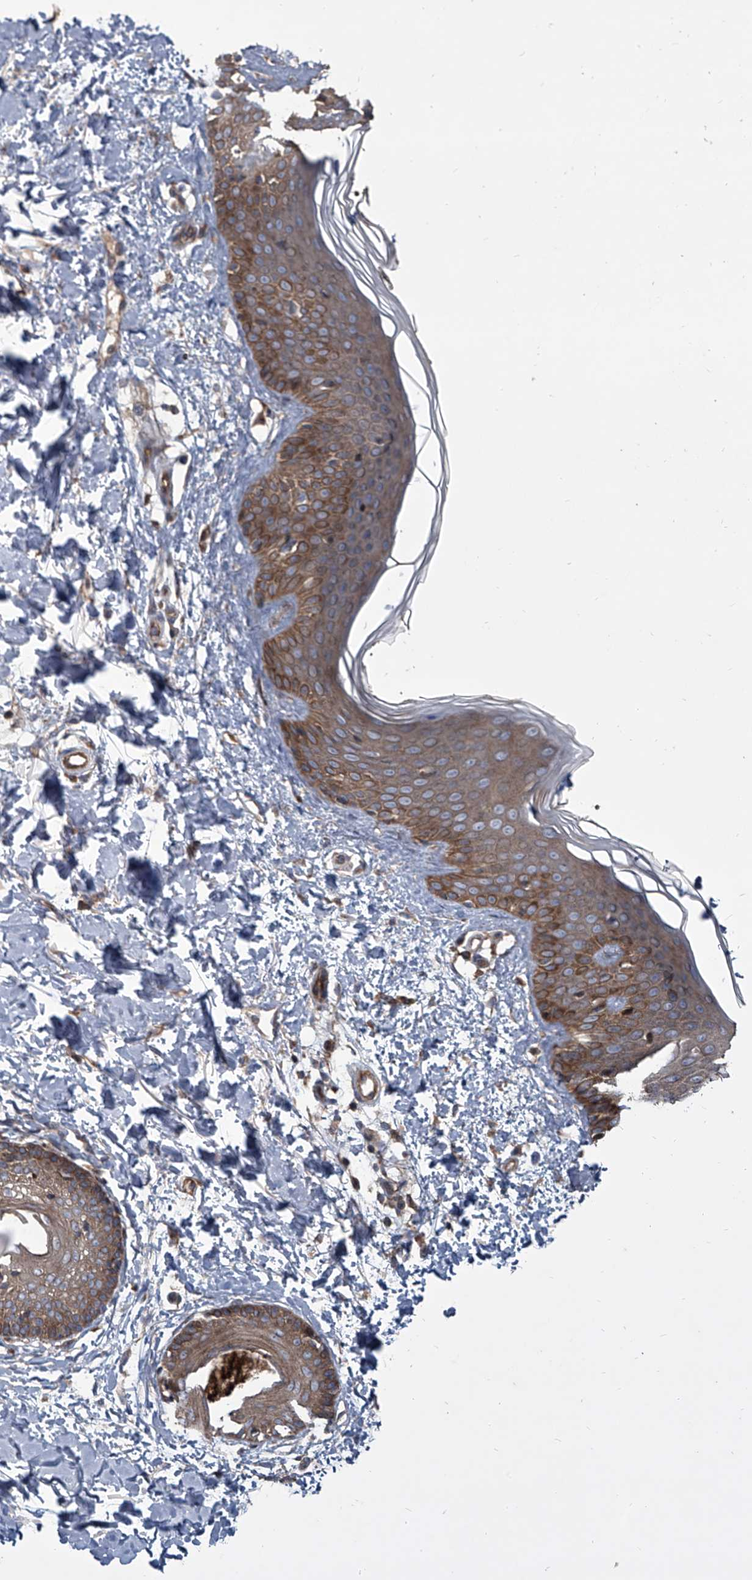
{"staining": {"intensity": "moderate", "quantity": ">75%", "location": "cytoplasmic/membranous"}, "tissue": "skin", "cell_type": "Fibroblasts", "image_type": "normal", "snomed": [{"axis": "morphology", "description": "Normal tissue, NOS"}, {"axis": "topography", "description": "Skin"}], "caption": "The micrograph exhibits staining of unremarkable skin, revealing moderate cytoplasmic/membranous protein positivity (brown color) within fibroblasts. (Stains: DAB (3,3'-diaminobenzidine) in brown, nuclei in blue, Microscopy: brightfield microscopy at high magnification).", "gene": "EVA1C", "patient": {"sex": "male", "age": 37}}